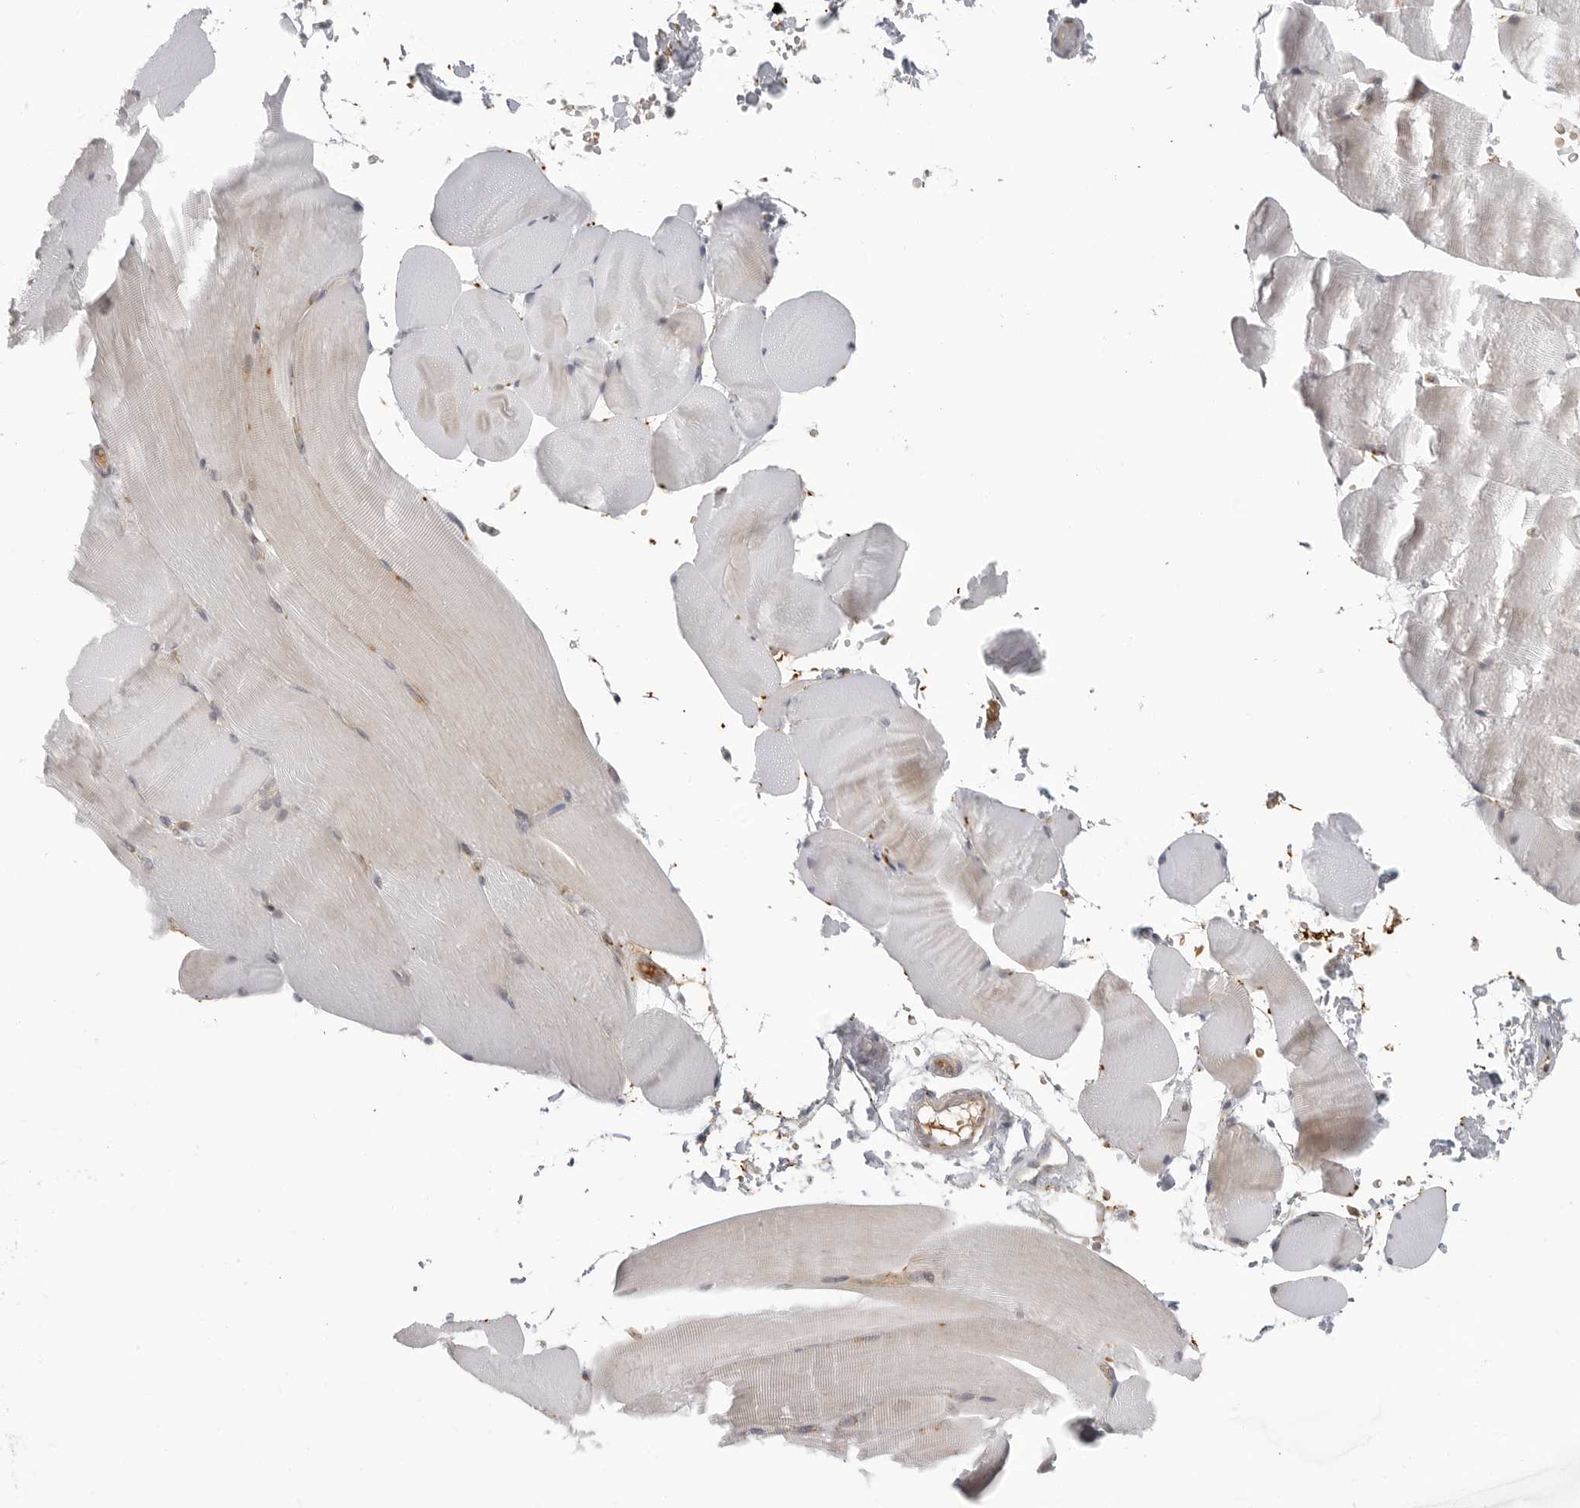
{"staining": {"intensity": "negative", "quantity": "none", "location": "none"}, "tissue": "skeletal muscle", "cell_type": "Myocytes", "image_type": "normal", "snomed": [{"axis": "morphology", "description": "Normal tissue, NOS"}, {"axis": "topography", "description": "Skeletal muscle"}, {"axis": "topography", "description": "Parathyroid gland"}], "caption": "Immunohistochemical staining of benign human skeletal muscle exhibits no significant expression in myocytes.", "gene": "COPA", "patient": {"sex": "female", "age": 37}}